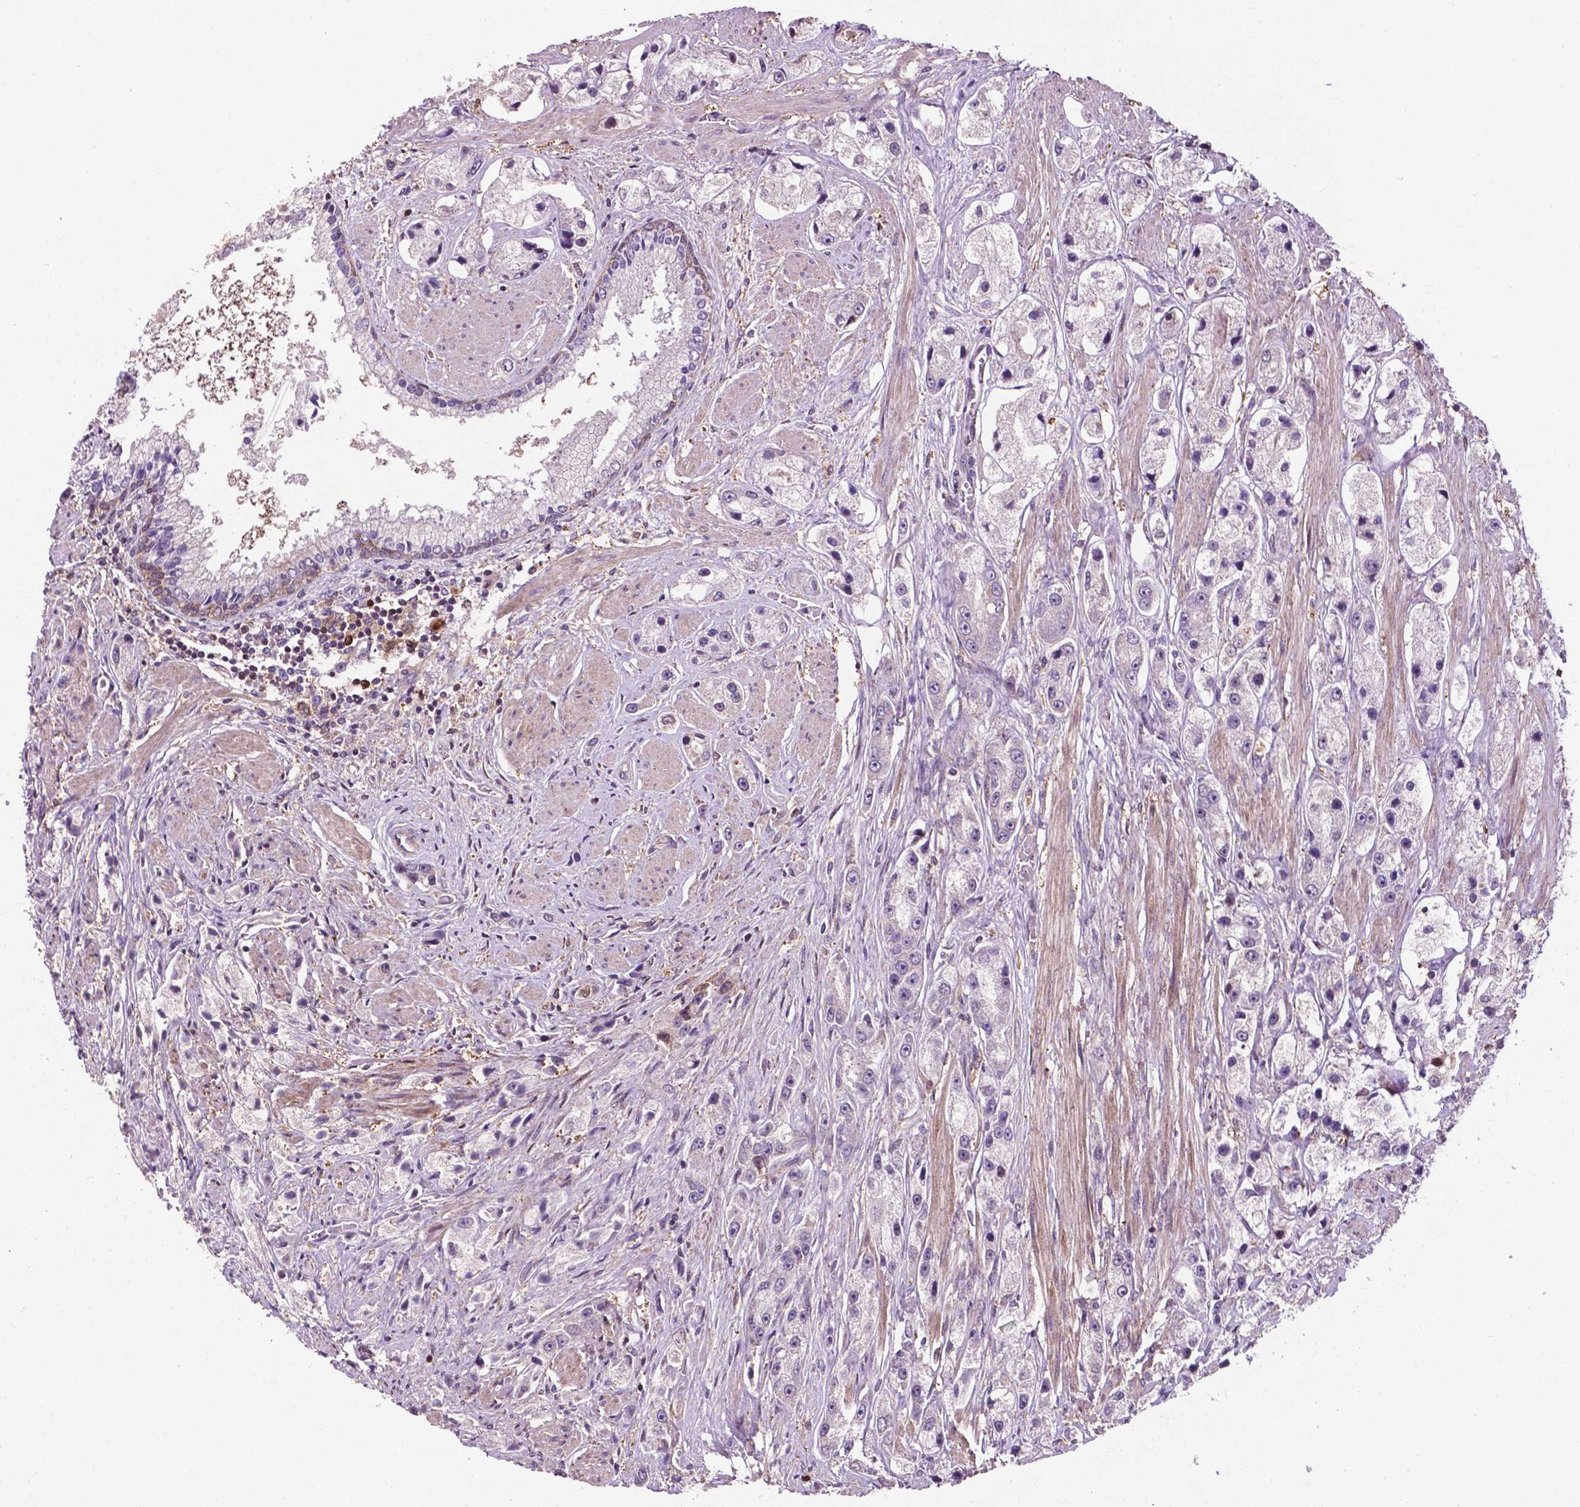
{"staining": {"intensity": "negative", "quantity": "none", "location": "none"}, "tissue": "prostate cancer", "cell_type": "Tumor cells", "image_type": "cancer", "snomed": [{"axis": "morphology", "description": "Adenocarcinoma, High grade"}, {"axis": "topography", "description": "Prostate"}], "caption": "DAB (3,3'-diaminobenzidine) immunohistochemical staining of human prostate cancer (high-grade adenocarcinoma) demonstrates no significant expression in tumor cells.", "gene": "SMAD3", "patient": {"sex": "male", "age": 67}}